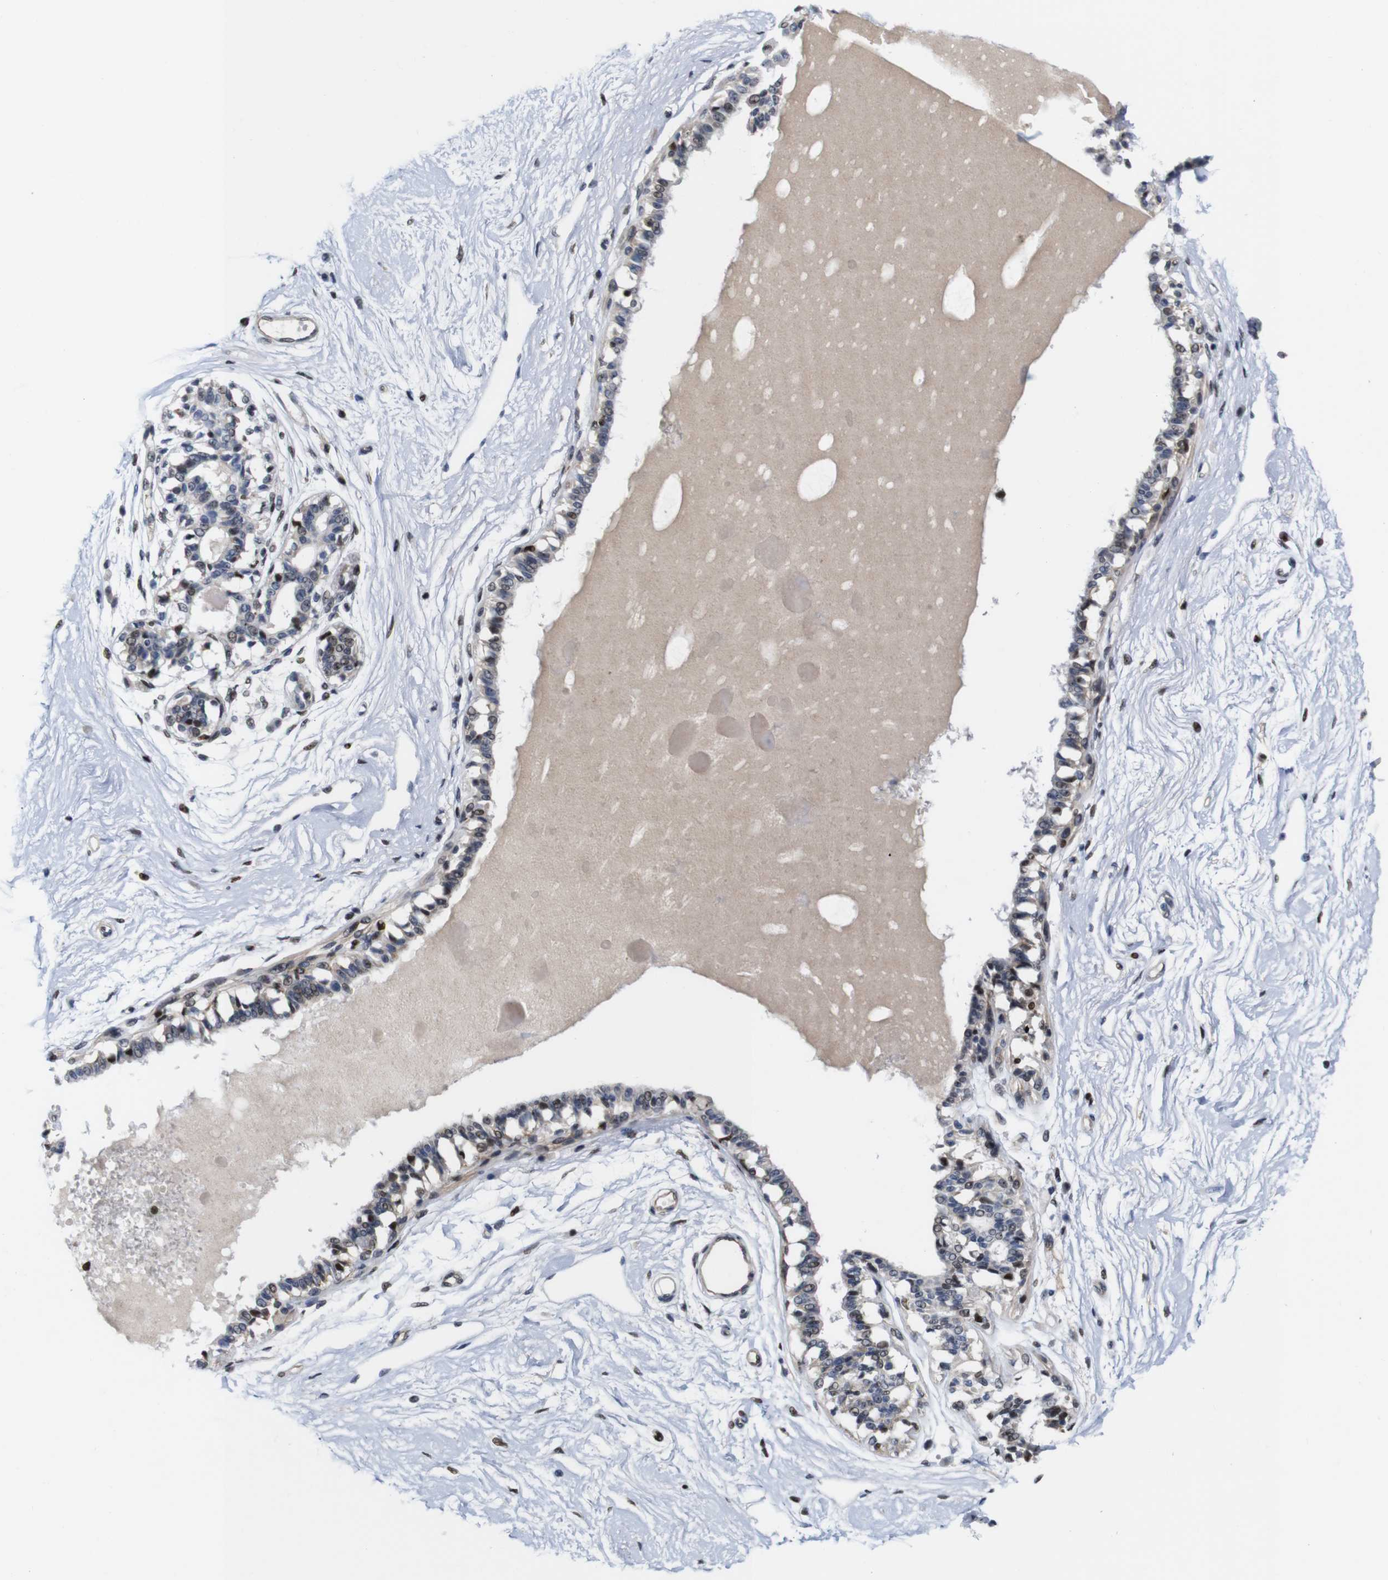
{"staining": {"intensity": "weak", "quantity": "25%-75%", "location": "cytoplasmic/membranous"}, "tissue": "breast", "cell_type": "Adipocytes", "image_type": "normal", "snomed": [{"axis": "morphology", "description": "Normal tissue, NOS"}, {"axis": "topography", "description": "Breast"}], "caption": "A brown stain labels weak cytoplasmic/membranous positivity of a protein in adipocytes of benign breast. The staining was performed using DAB (3,3'-diaminobenzidine) to visualize the protein expression in brown, while the nuclei were stained in blue with hematoxylin (Magnification: 20x).", "gene": "GATA6", "patient": {"sex": "female", "age": 45}}